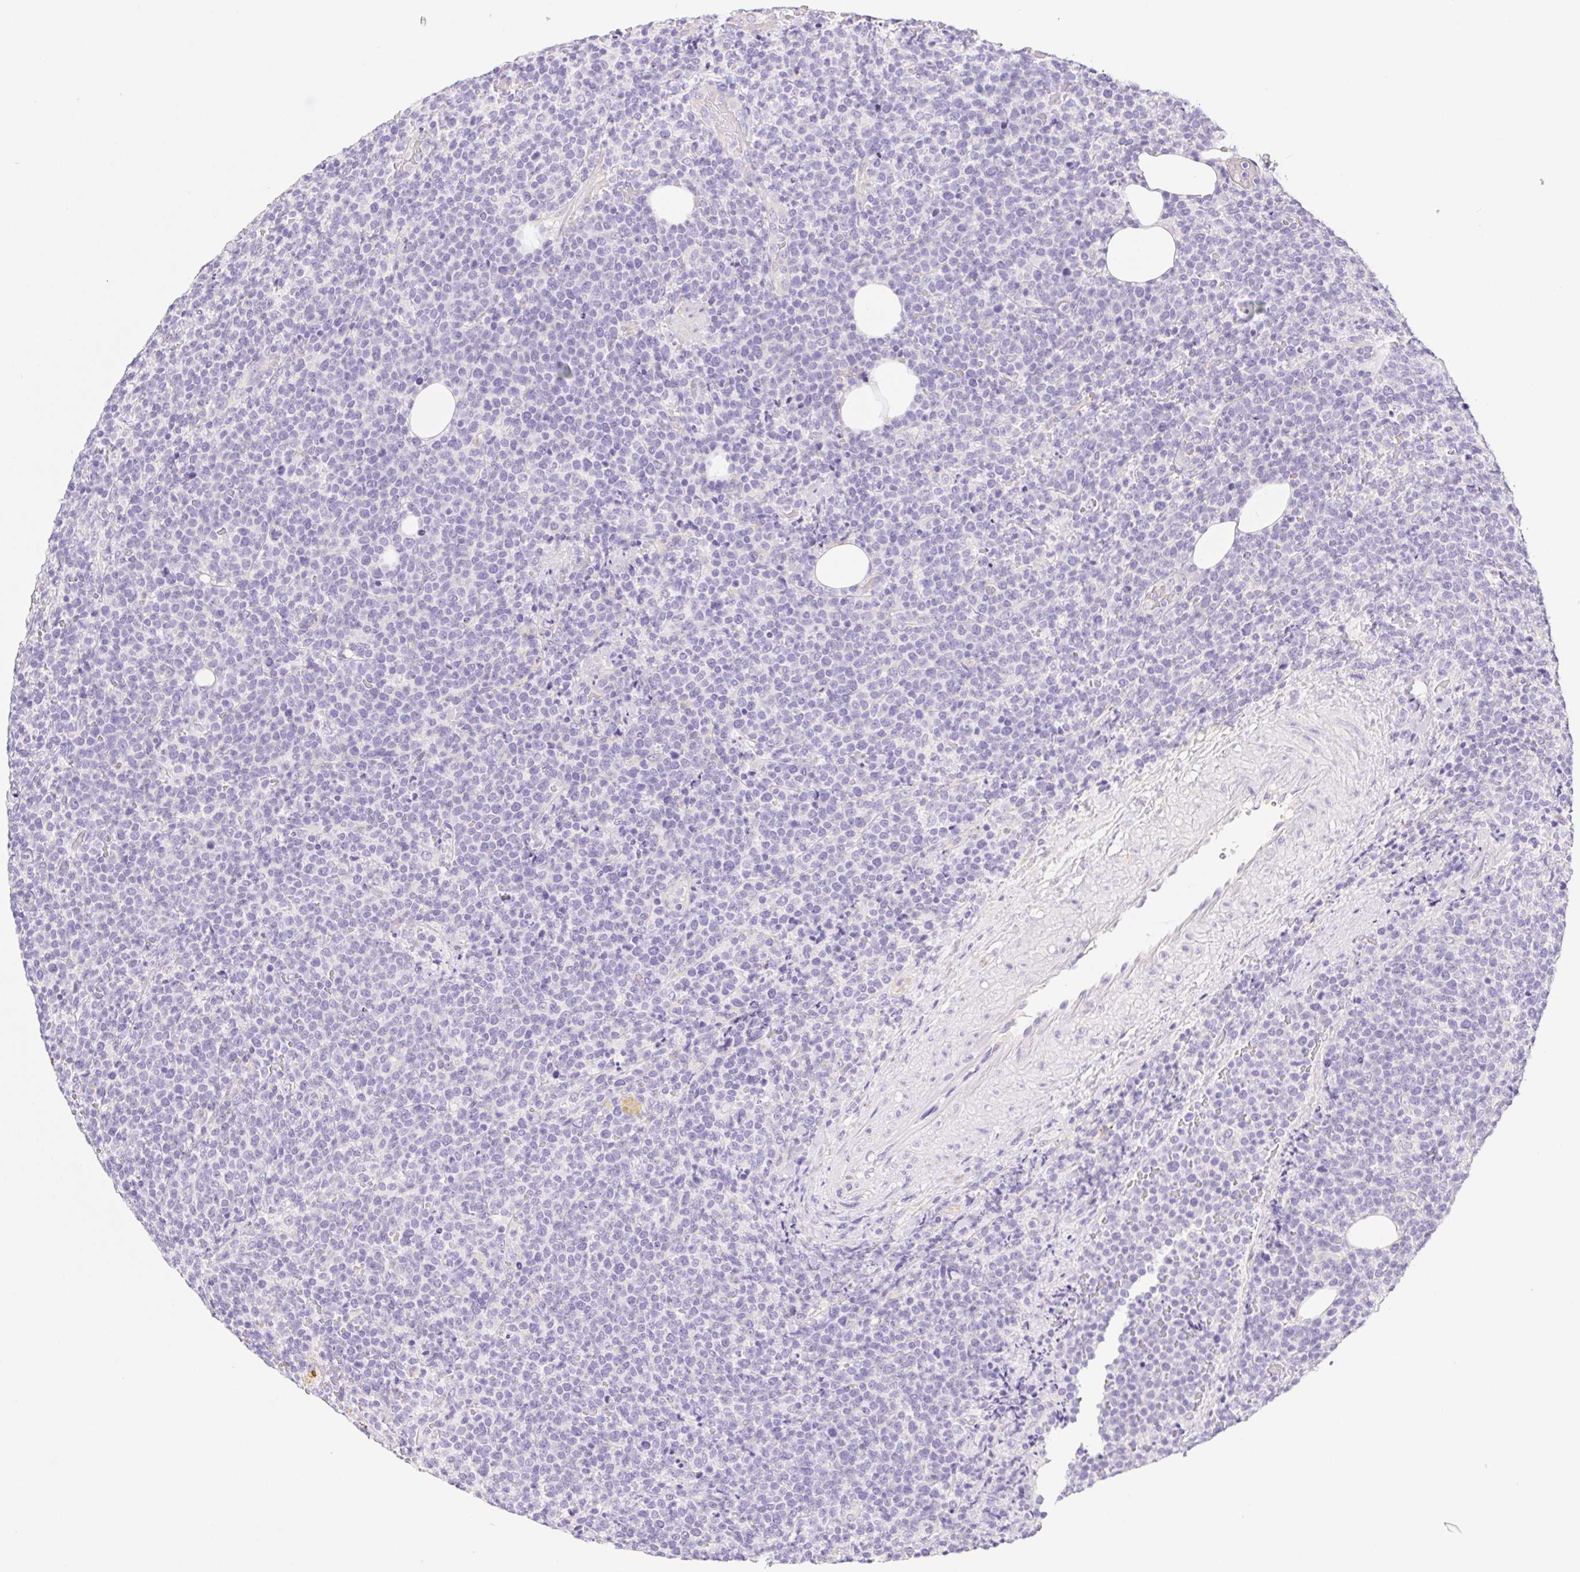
{"staining": {"intensity": "negative", "quantity": "none", "location": "none"}, "tissue": "lymphoma", "cell_type": "Tumor cells", "image_type": "cancer", "snomed": [{"axis": "morphology", "description": "Malignant lymphoma, non-Hodgkin's type, High grade"}, {"axis": "topography", "description": "Lymph node"}], "caption": "A high-resolution histopathology image shows immunohistochemistry staining of lymphoma, which exhibits no significant staining in tumor cells. (Brightfield microscopy of DAB (3,3'-diaminobenzidine) immunohistochemistry at high magnification).", "gene": "PNLIP", "patient": {"sex": "male", "age": 61}}